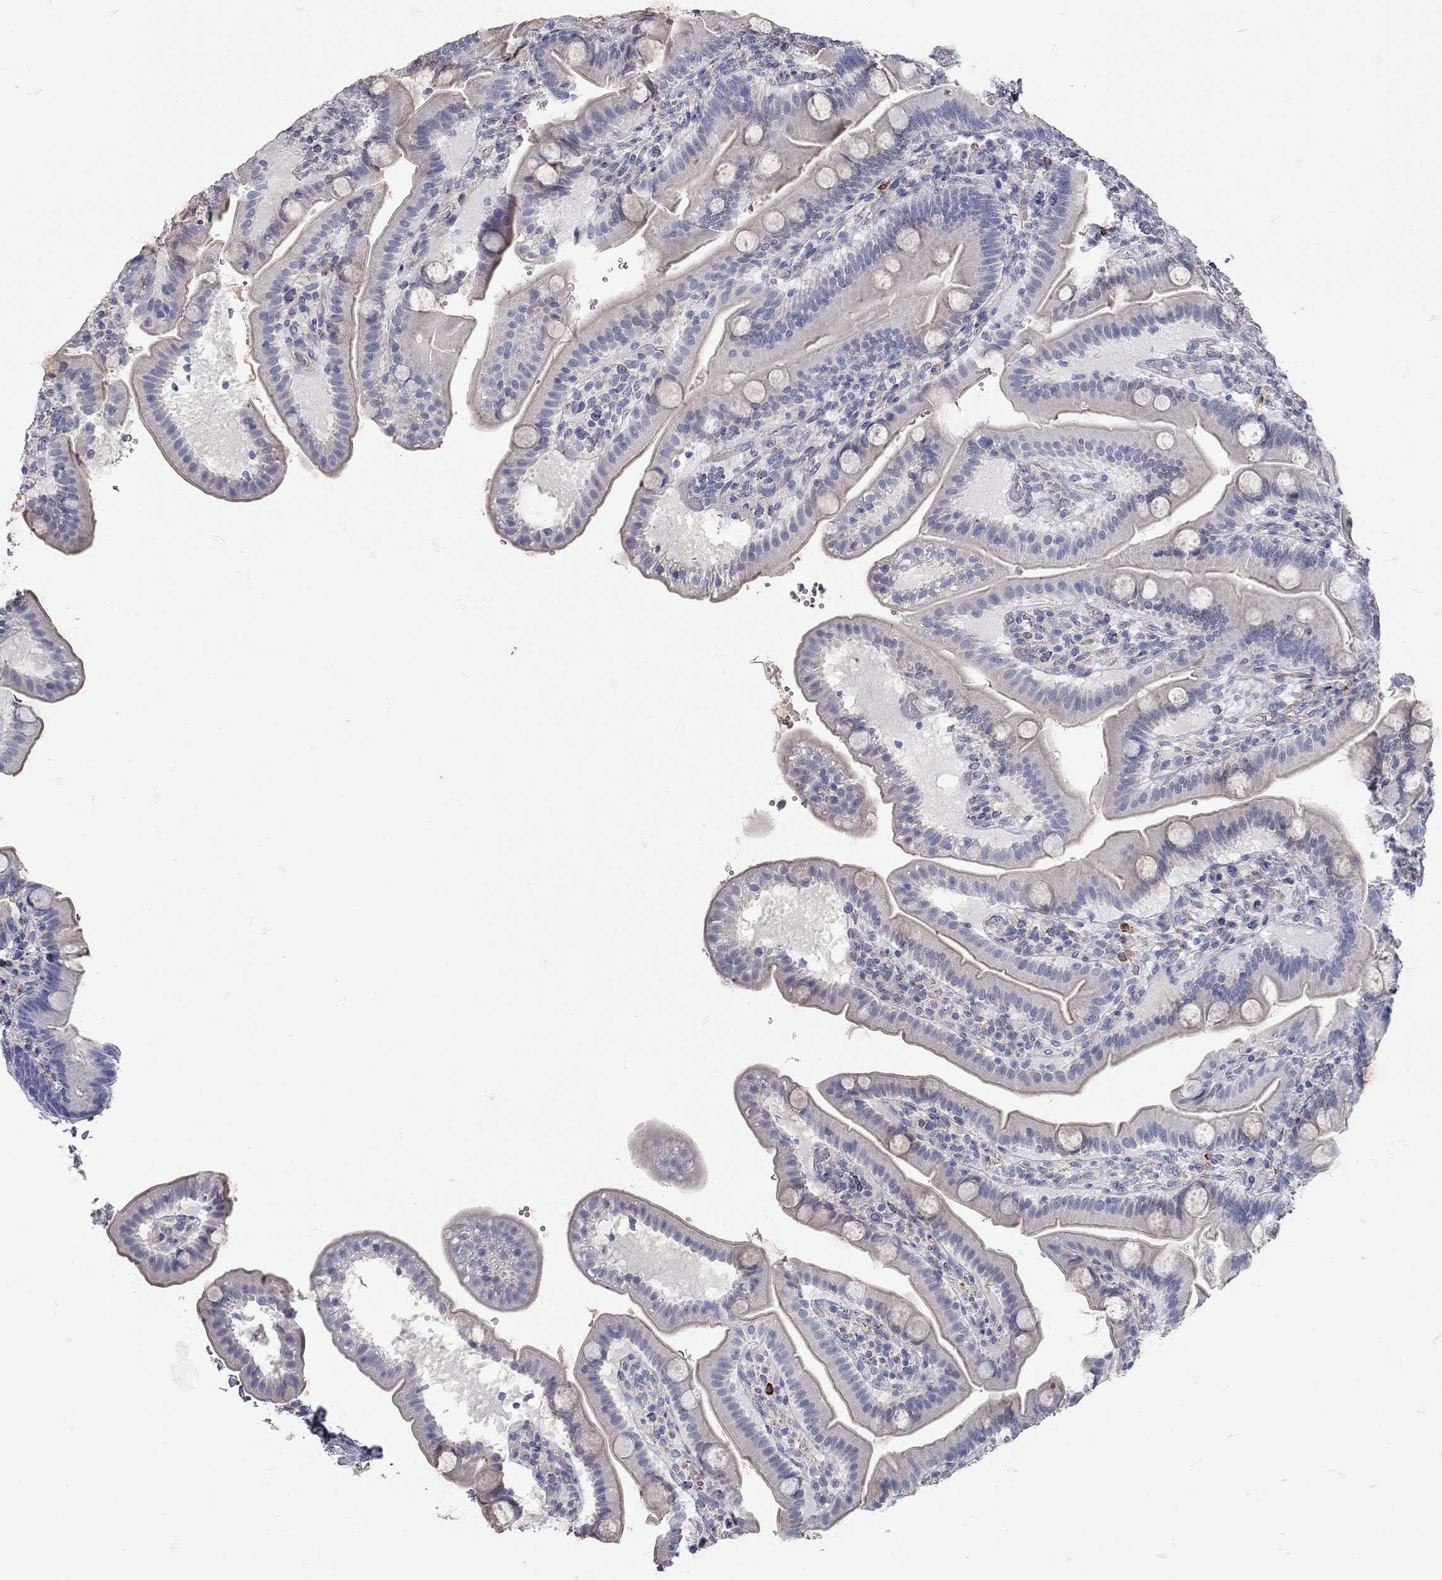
{"staining": {"intensity": "negative", "quantity": "none", "location": "none"}, "tissue": "small intestine", "cell_type": "Glandular cells", "image_type": "normal", "snomed": [{"axis": "morphology", "description": "Normal tissue, NOS"}, {"axis": "topography", "description": "Small intestine"}], "caption": "Small intestine stained for a protein using IHC shows no expression glandular cells.", "gene": "C10orf90", "patient": {"sex": "male", "age": 66}}